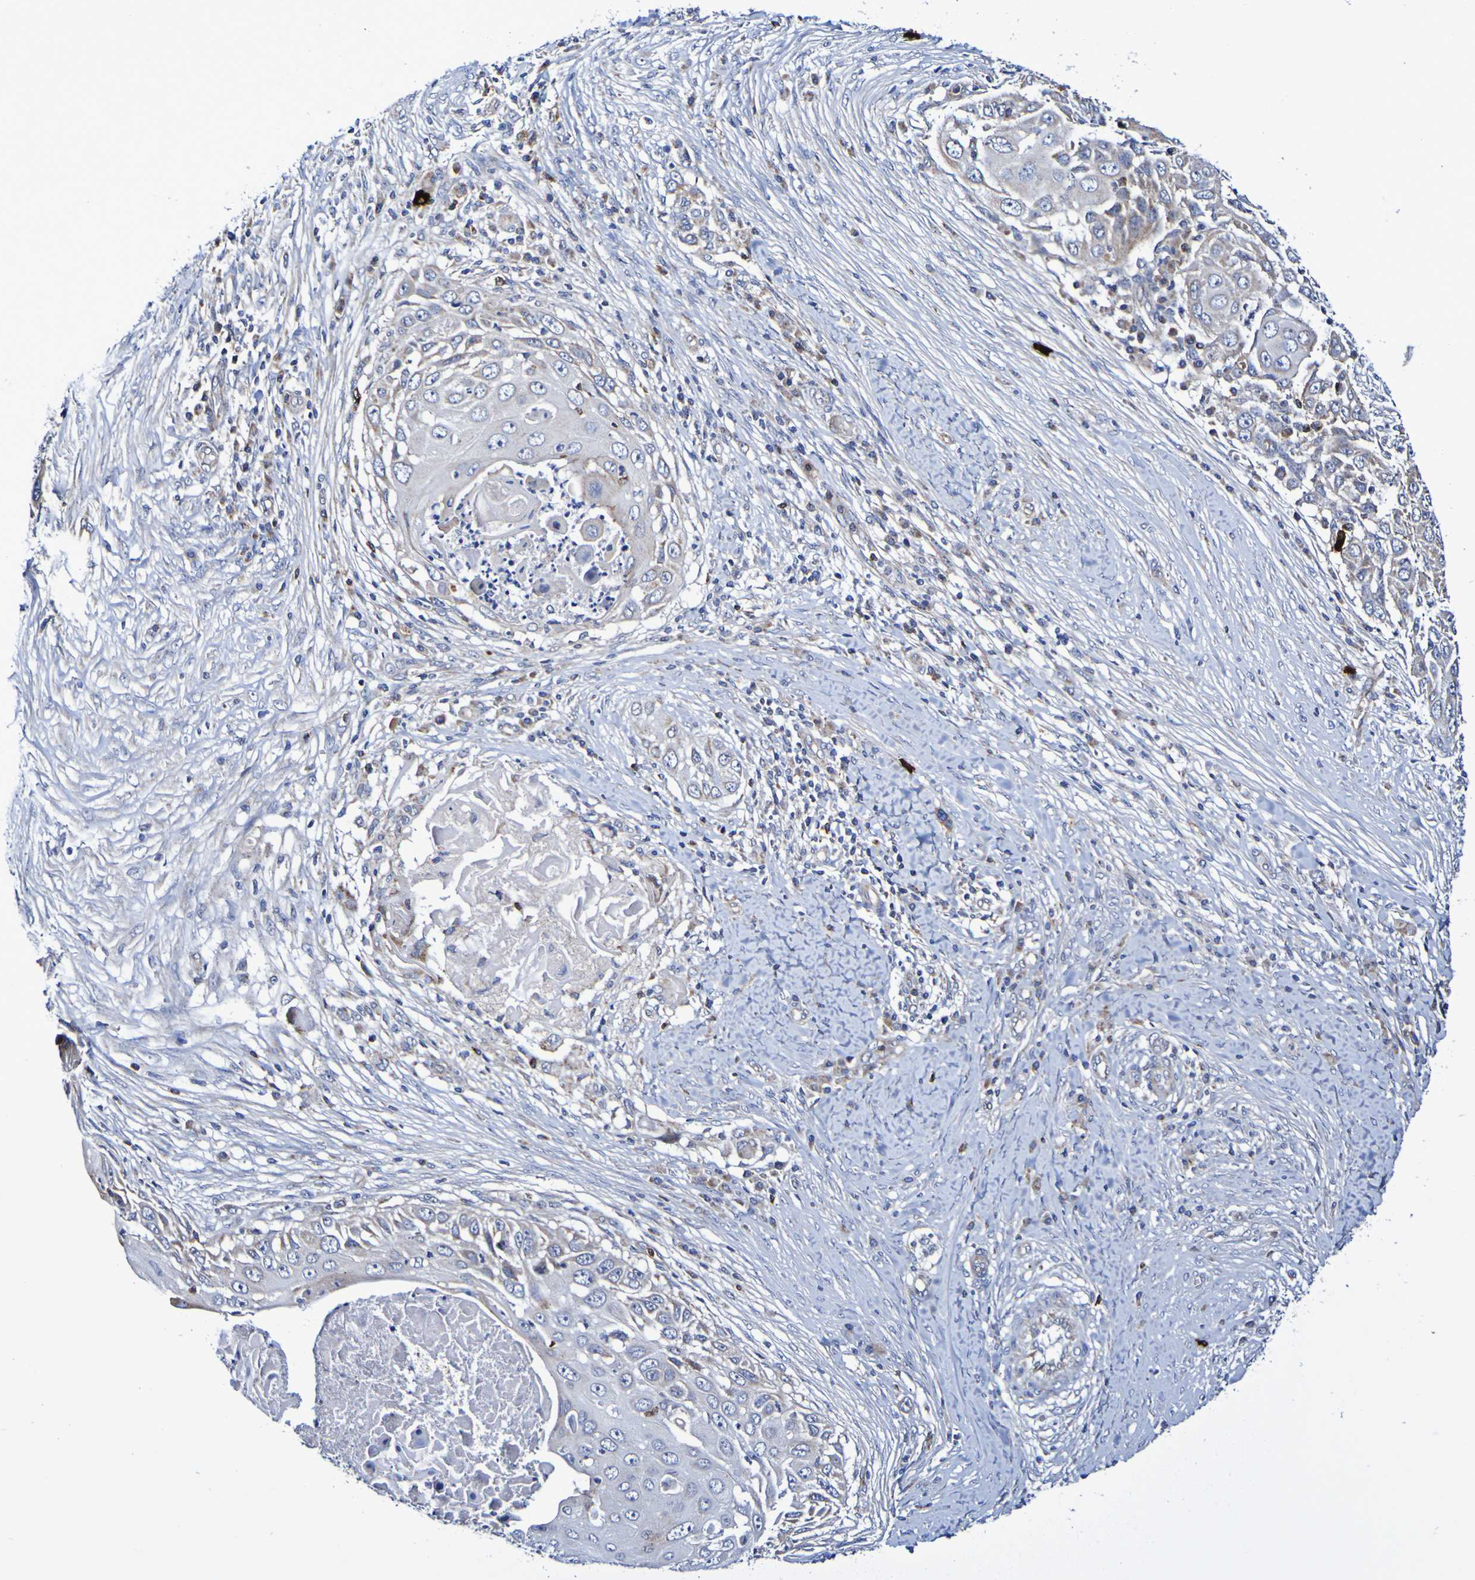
{"staining": {"intensity": "negative", "quantity": "none", "location": "none"}, "tissue": "skin cancer", "cell_type": "Tumor cells", "image_type": "cancer", "snomed": [{"axis": "morphology", "description": "Squamous cell carcinoma, NOS"}, {"axis": "topography", "description": "Skin"}], "caption": "Photomicrograph shows no protein staining in tumor cells of skin squamous cell carcinoma tissue. The staining was performed using DAB (3,3'-diaminobenzidine) to visualize the protein expression in brown, while the nuclei were stained in blue with hematoxylin (Magnification: 20x).", "gene": "GJB1", "patient": {"sex": "female", "age": 44}}